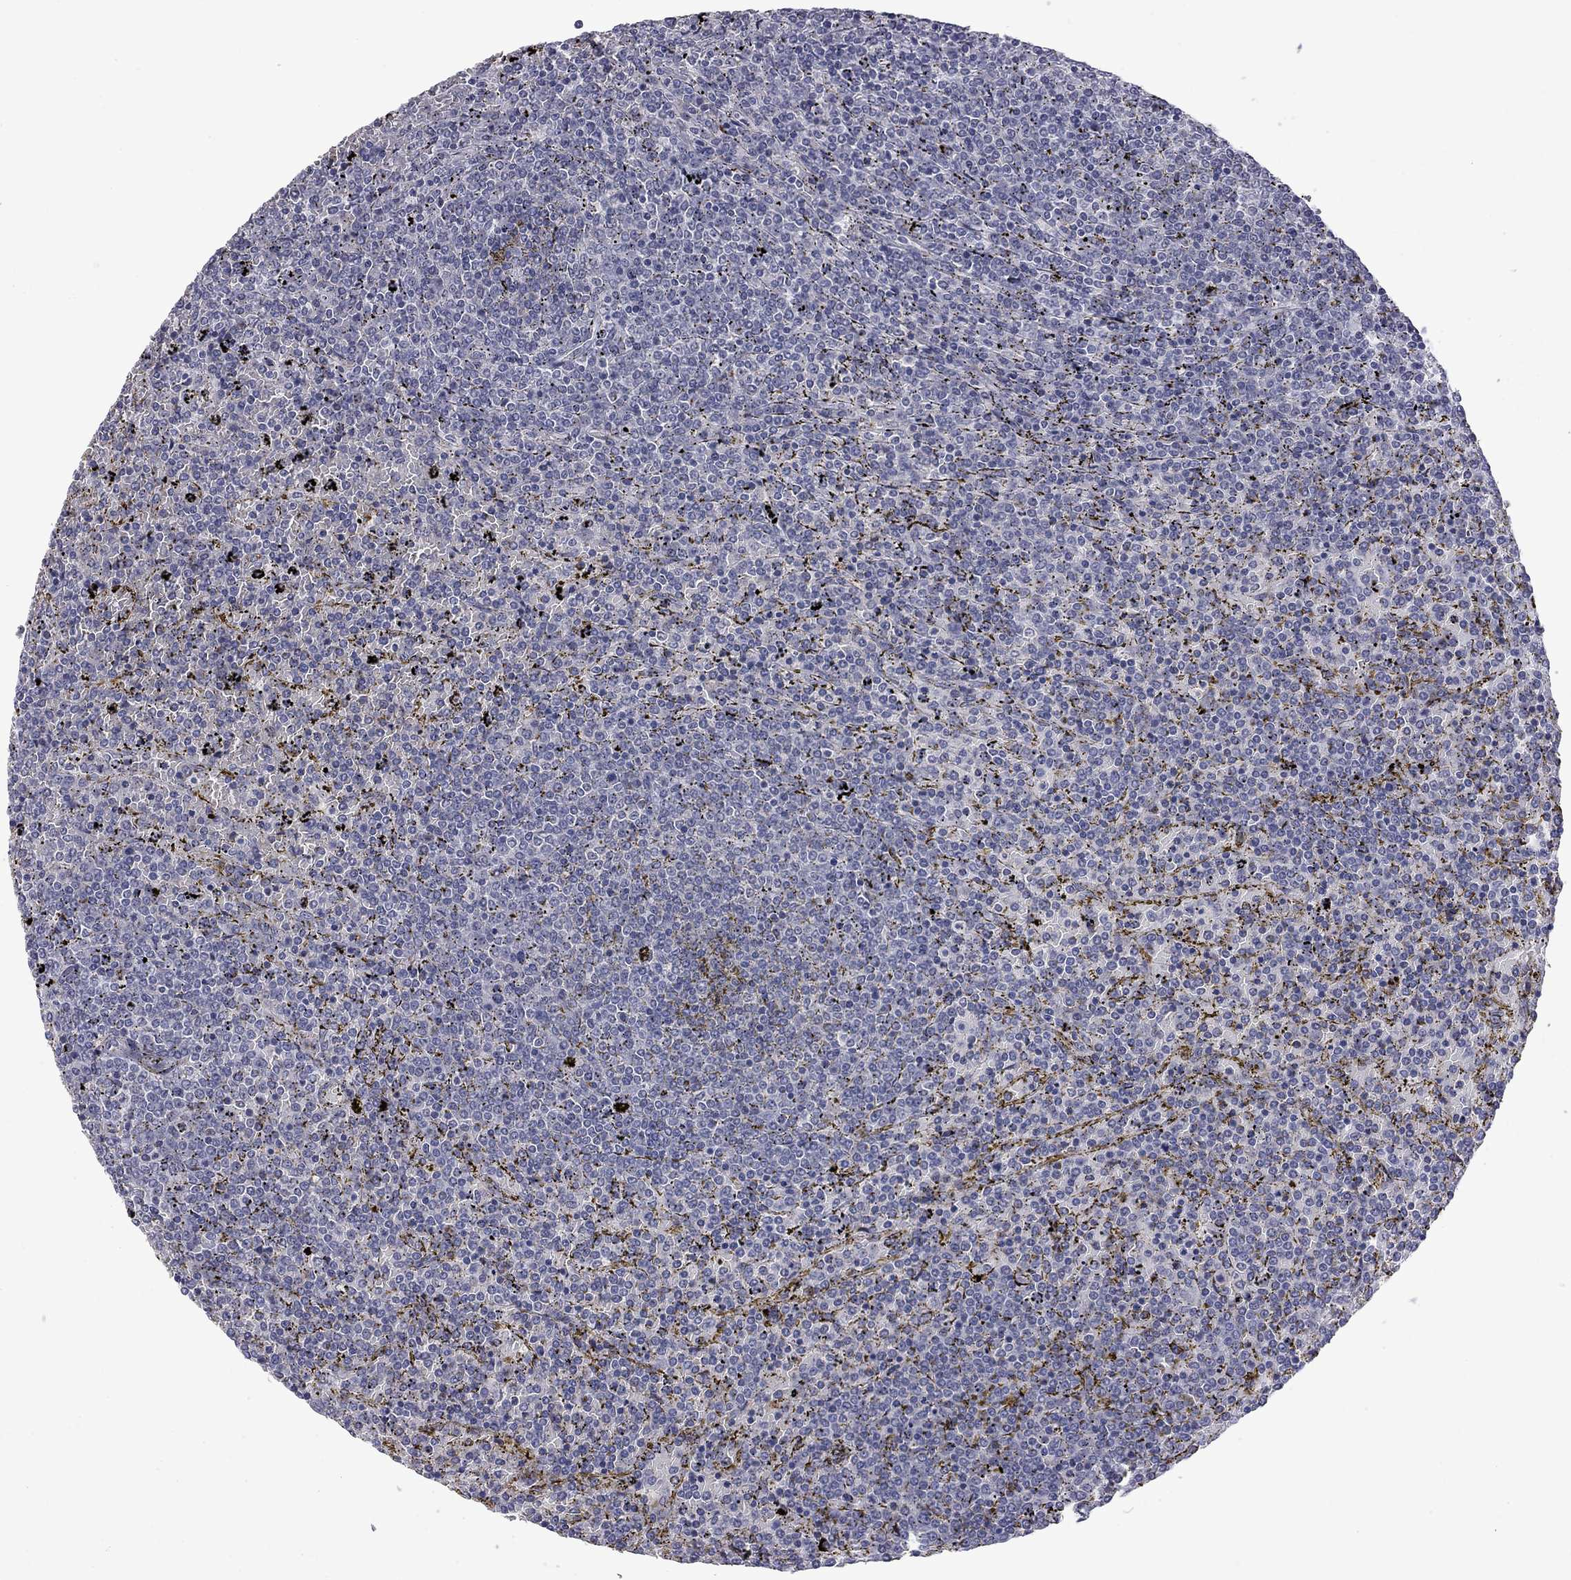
{"staining": {"intensity": "negative", "quantity": "none", "location": "none"}, "tissue": "lymphoma", "cell_type": "Tumor cells", "image_type": "cancer", "snomed": [{"axis": "morphology", "description": "Malignant lymphoma, non-Hodgkin's type, Low grade"}, {"axis": "topography", "description": "Spleen"}], "caption": "Immunohistochemistry (IHC) histopathology image of malignant lymphoma, non-Hodgkin's type (low-grade) stained for a protein (brown), which demonstrates no positivity in tumor cells.", "gene": "GSG1L", "patient": {"sex": "female", "age": 77}}